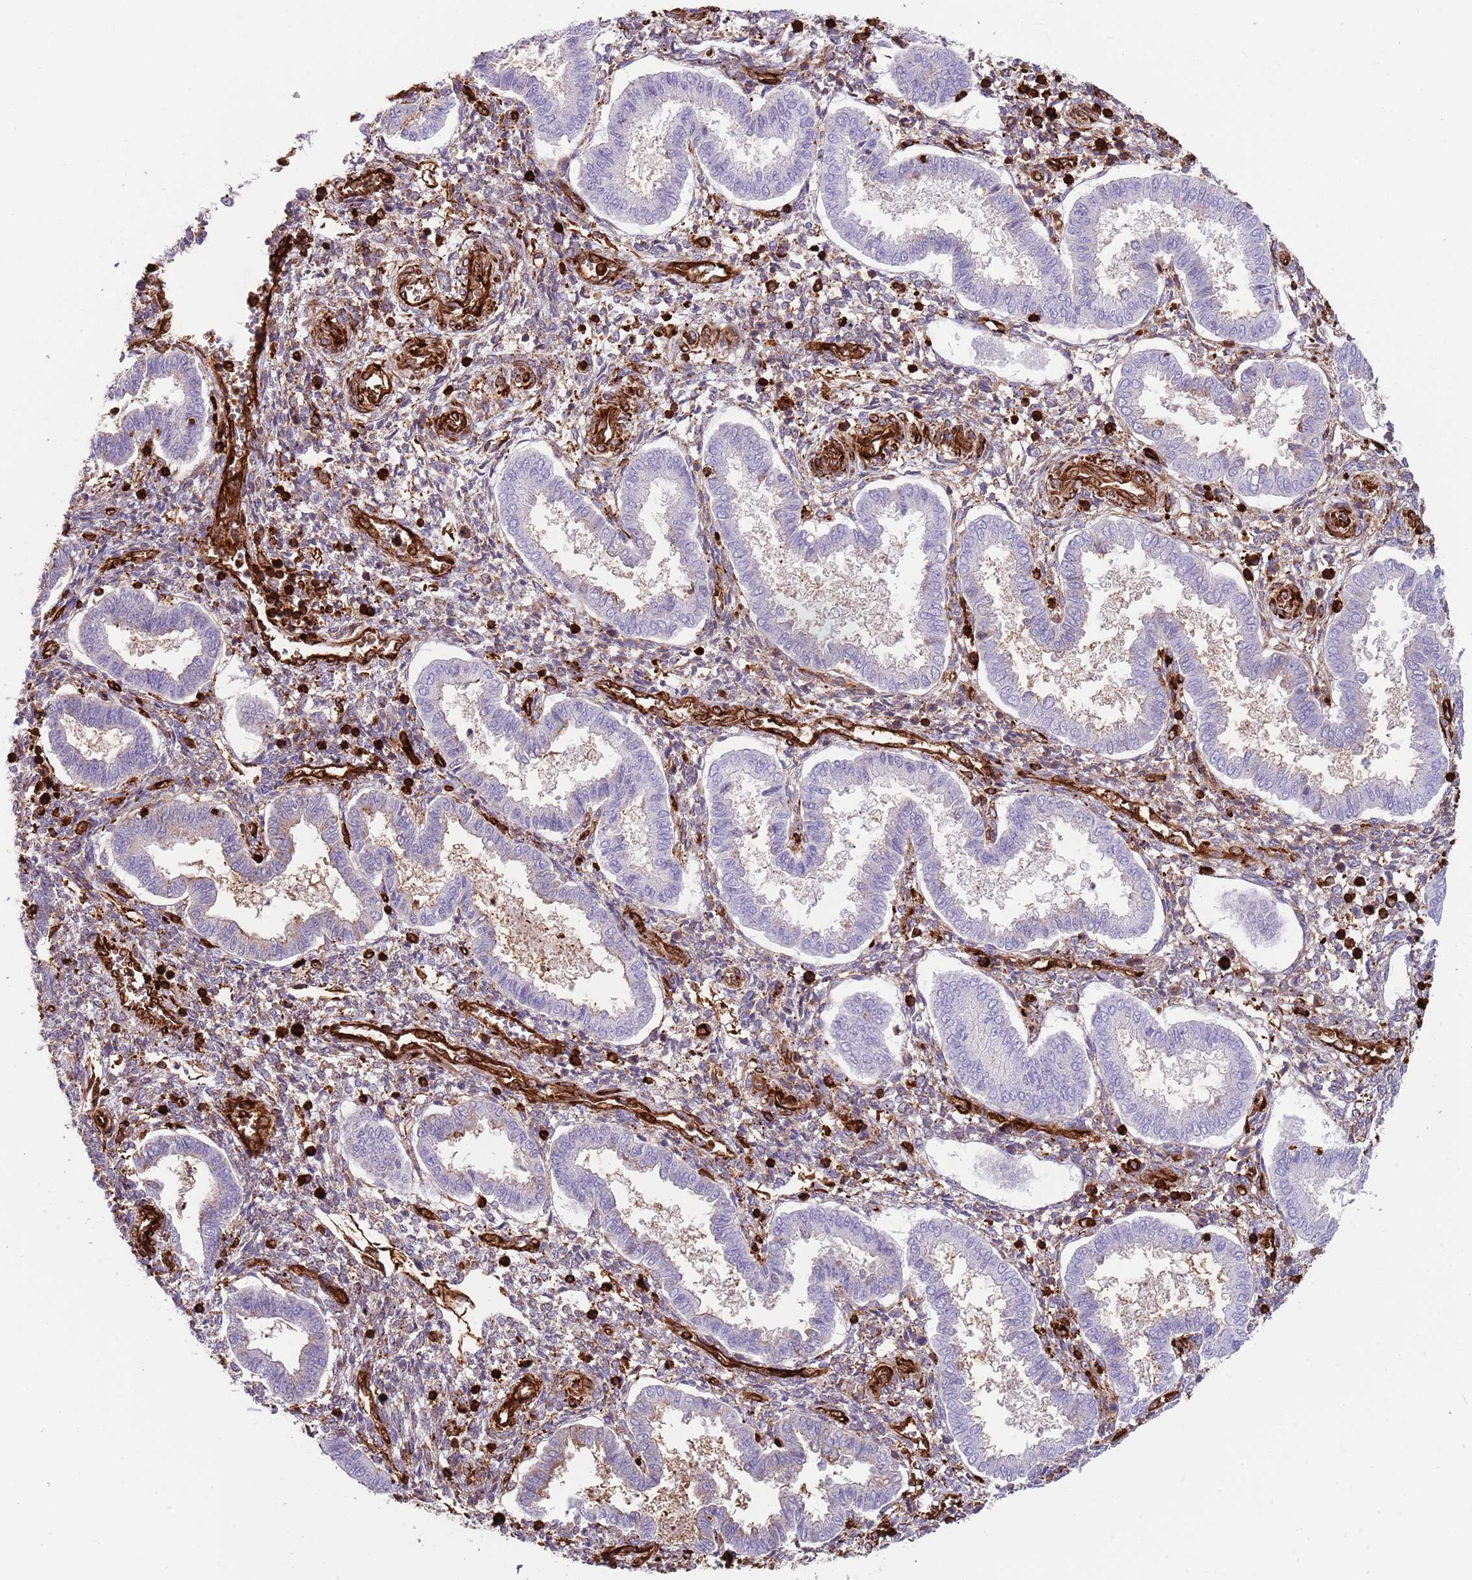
{"staining": {"intensity": "strong", "quantity": "25%-75%", "location": "cytoplasmic/membranous"}, "tissue": "endometrium", "cell_type": "Cells in endometrial stroma", "image_type": "normal", "snomed": [{"axis": "morphology", "description": "Normal tissue, NOS"}, {"axis": "topography", "description": "Endometrium"}], "caption": "Immunohistochemical staining of unremarkable human endometrium shows strong cytoplasmic/membranous protein expression in approximately 25%-75% of cells in endometrial stroma. Nuclei are stained in blue.", "gene": "KBTBD6", "patient": {"sex": "female", "age": 24}}